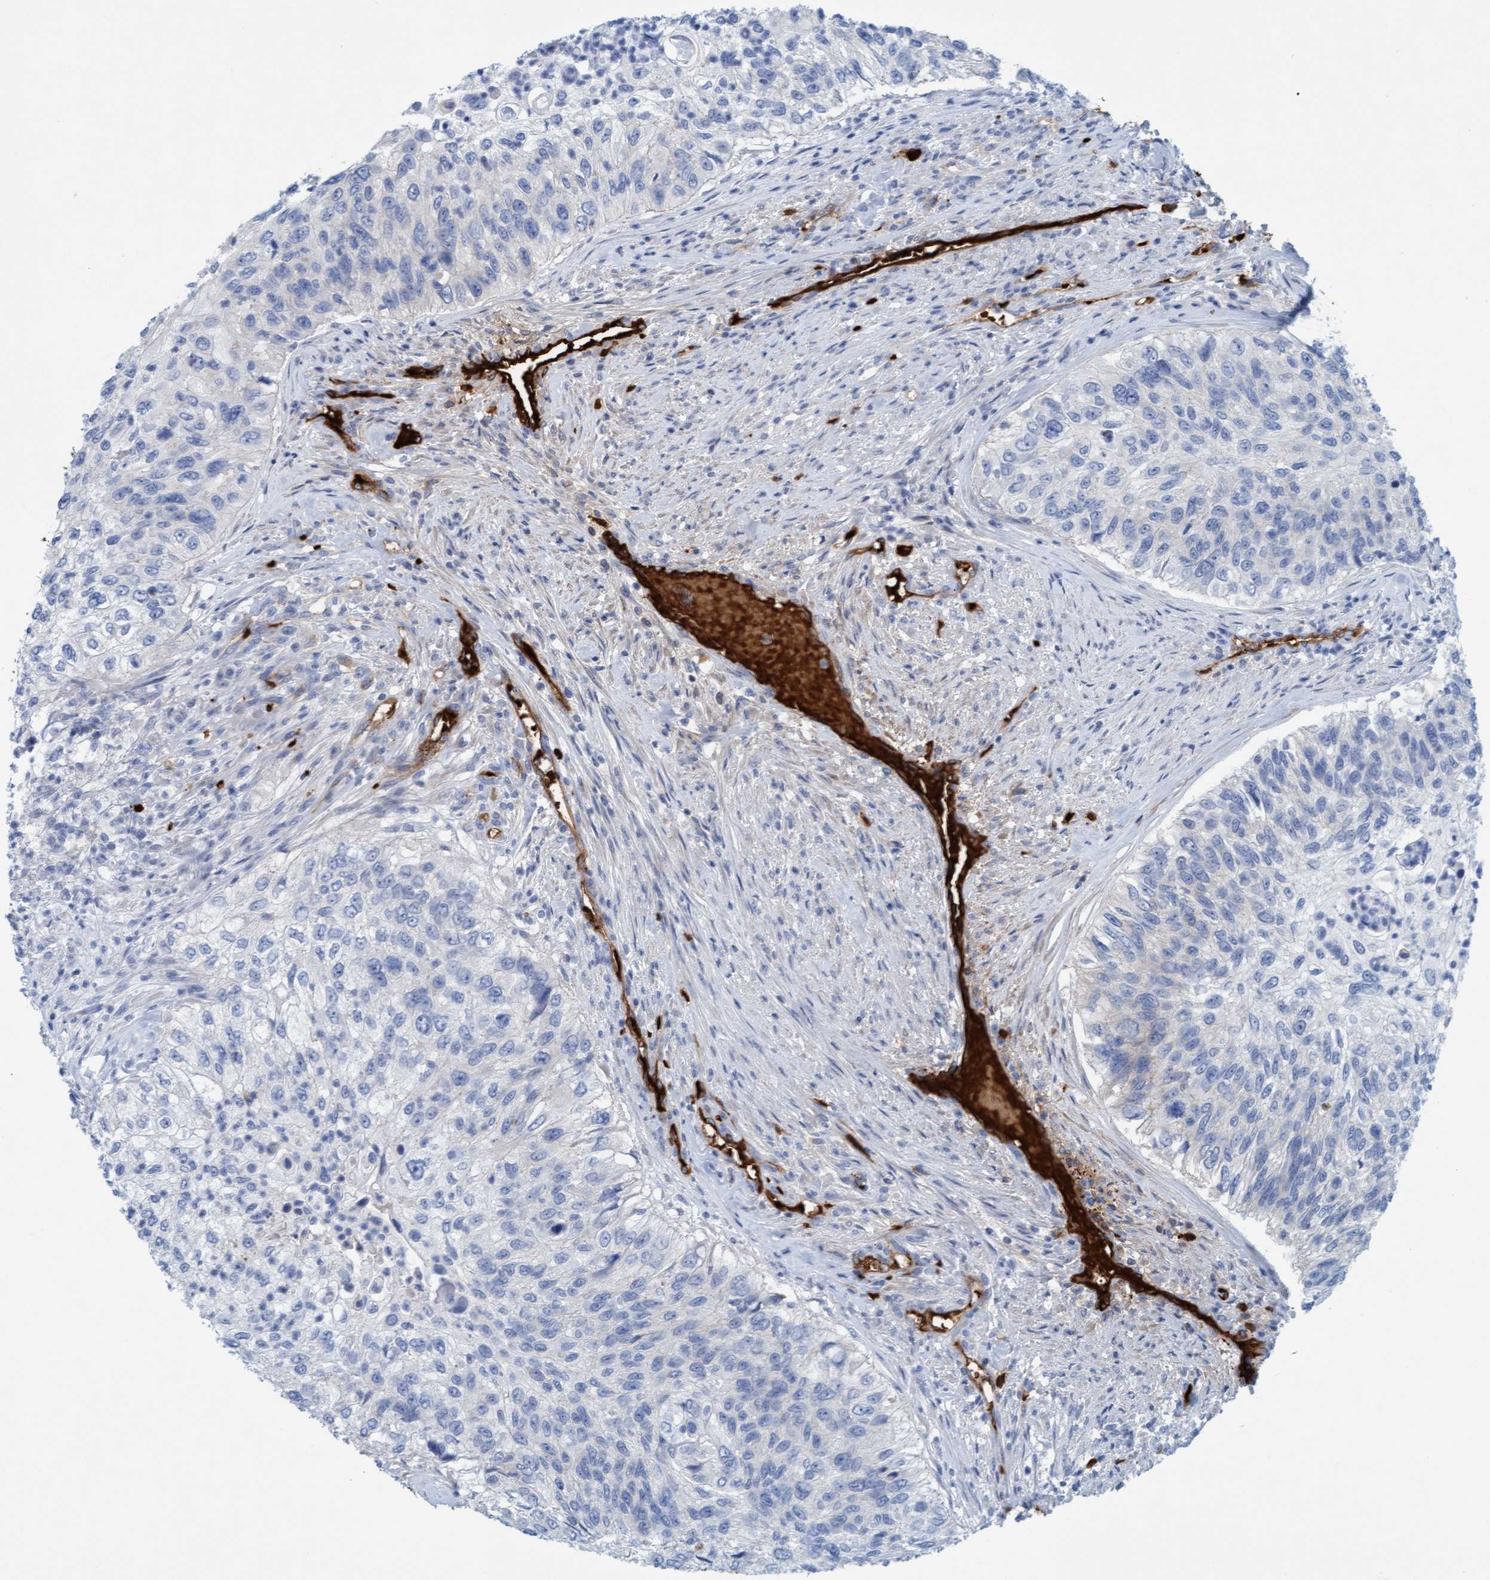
{"staining": {"intensity": "negative", "quantity": "none", "location": "none"}, "tissue": "urothelial cancer", "cell_type": "Tumor cells", "image_type": "cancer", "snomed": [{"axis": "morphology", "description": "Urothelial carcinoma, High grade"}, {"axis": "topography", "description": "Urinary bladder"}], "caption": "DAB immunohistochemical staining of human urothelial carcinoma (high-grade) demonstrates no significant expression in tumor cells. The staining is performed using DAB brown chromogen with nuclei counter-stained in using hematoxylin.", "gene": "P2RX5", "patient": {"sex": "female", "age": 60}}